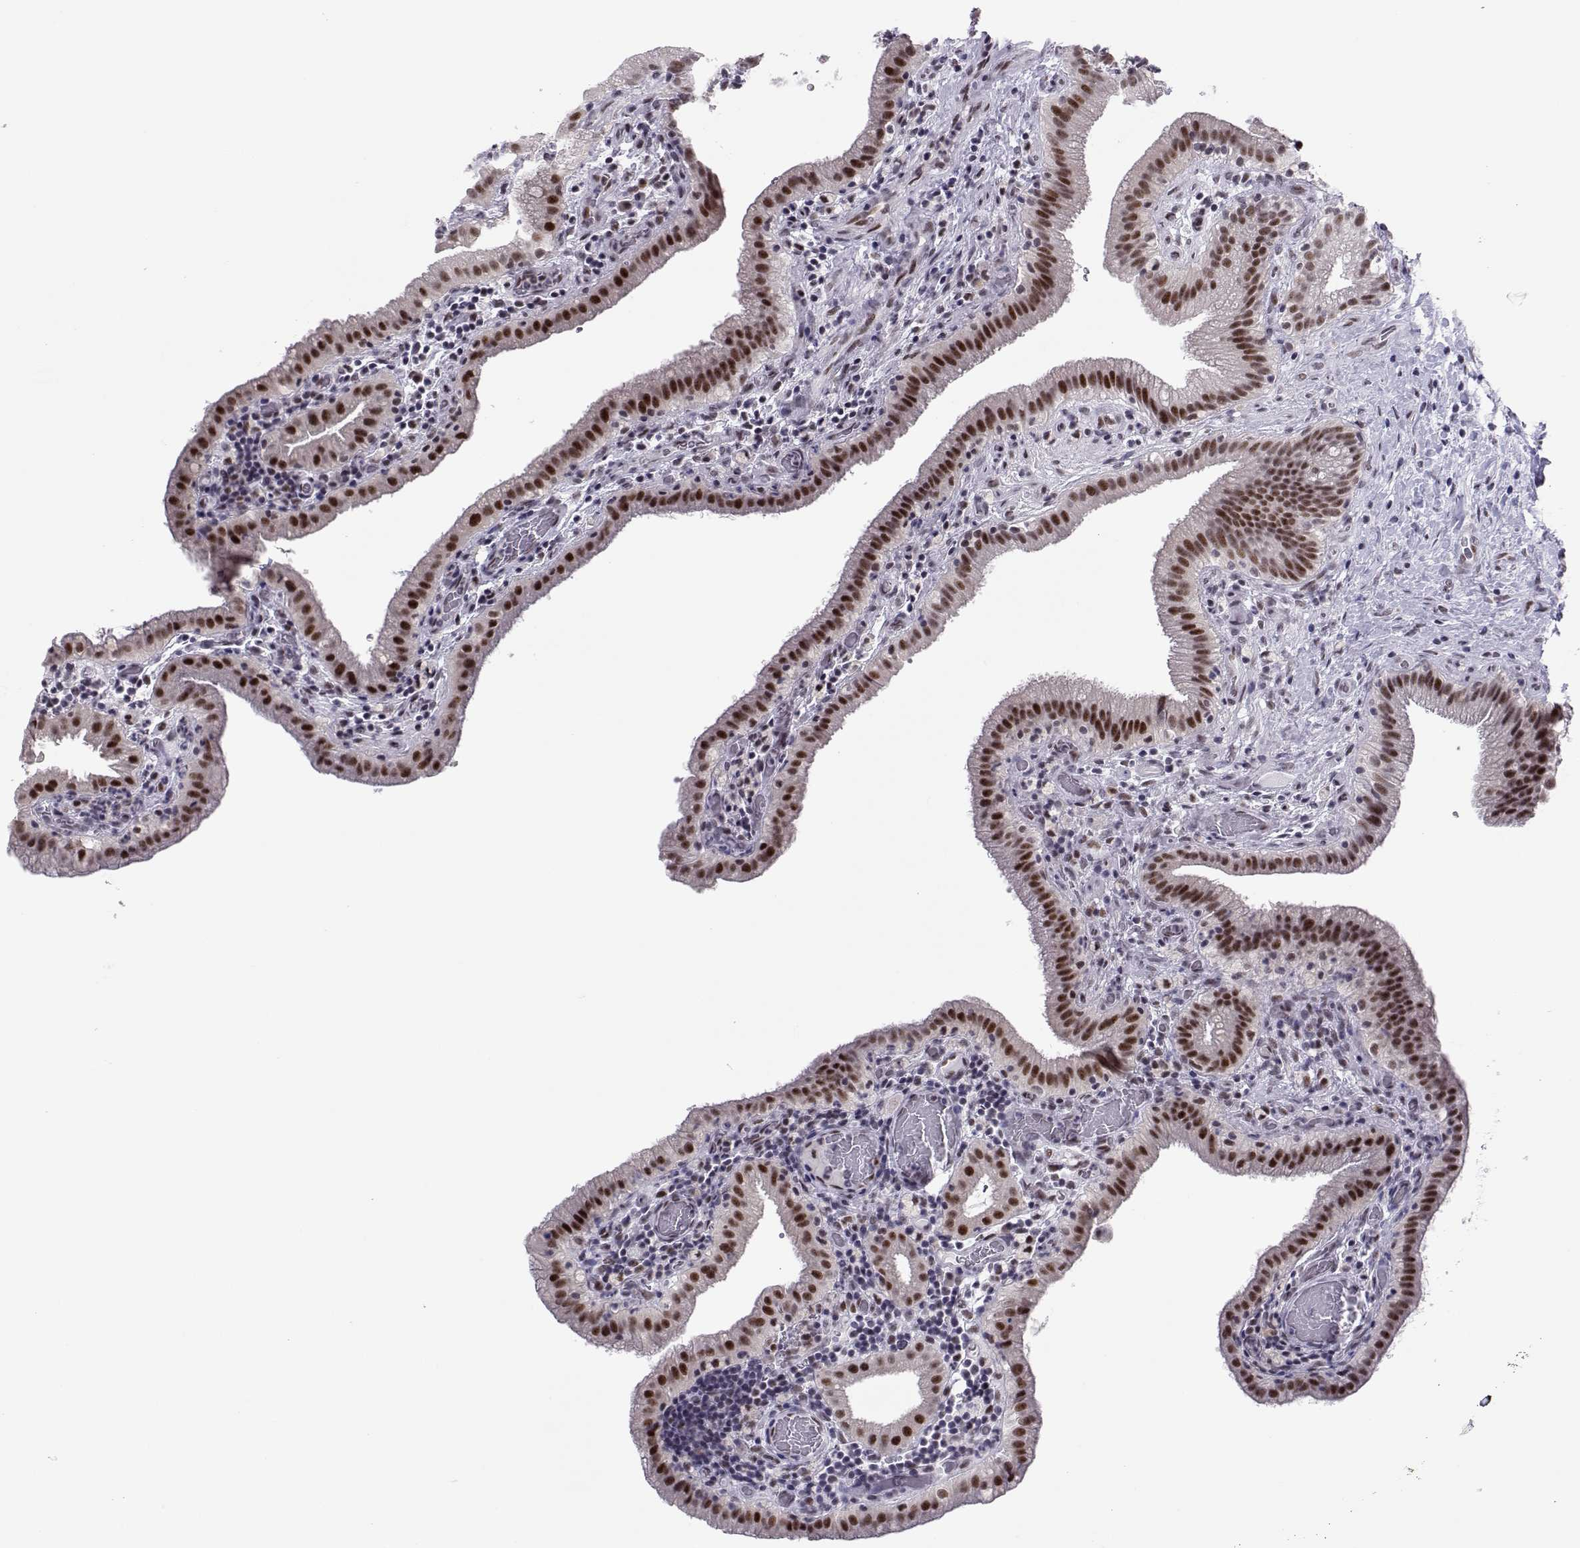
{"staining": {"intensity": "moderate", "quantity": ">75%", "location": "nuclear"}, "tissue": "gallbladder", "cell_type": "Glandular cells", "image_type": "normal", "snomed": [{"axis": "morphology", "description": "Normal tissue, NOS"}, {"axis": "topography", "description": "Gallbladder"}], "caption": "Normal gallbladder shows moderate nuclear staining in approximately >75% of glandular cells, visualized by immunohistochemistry.", "gene": "SIX6", "patient": {"sex": "male", "age": 62}}